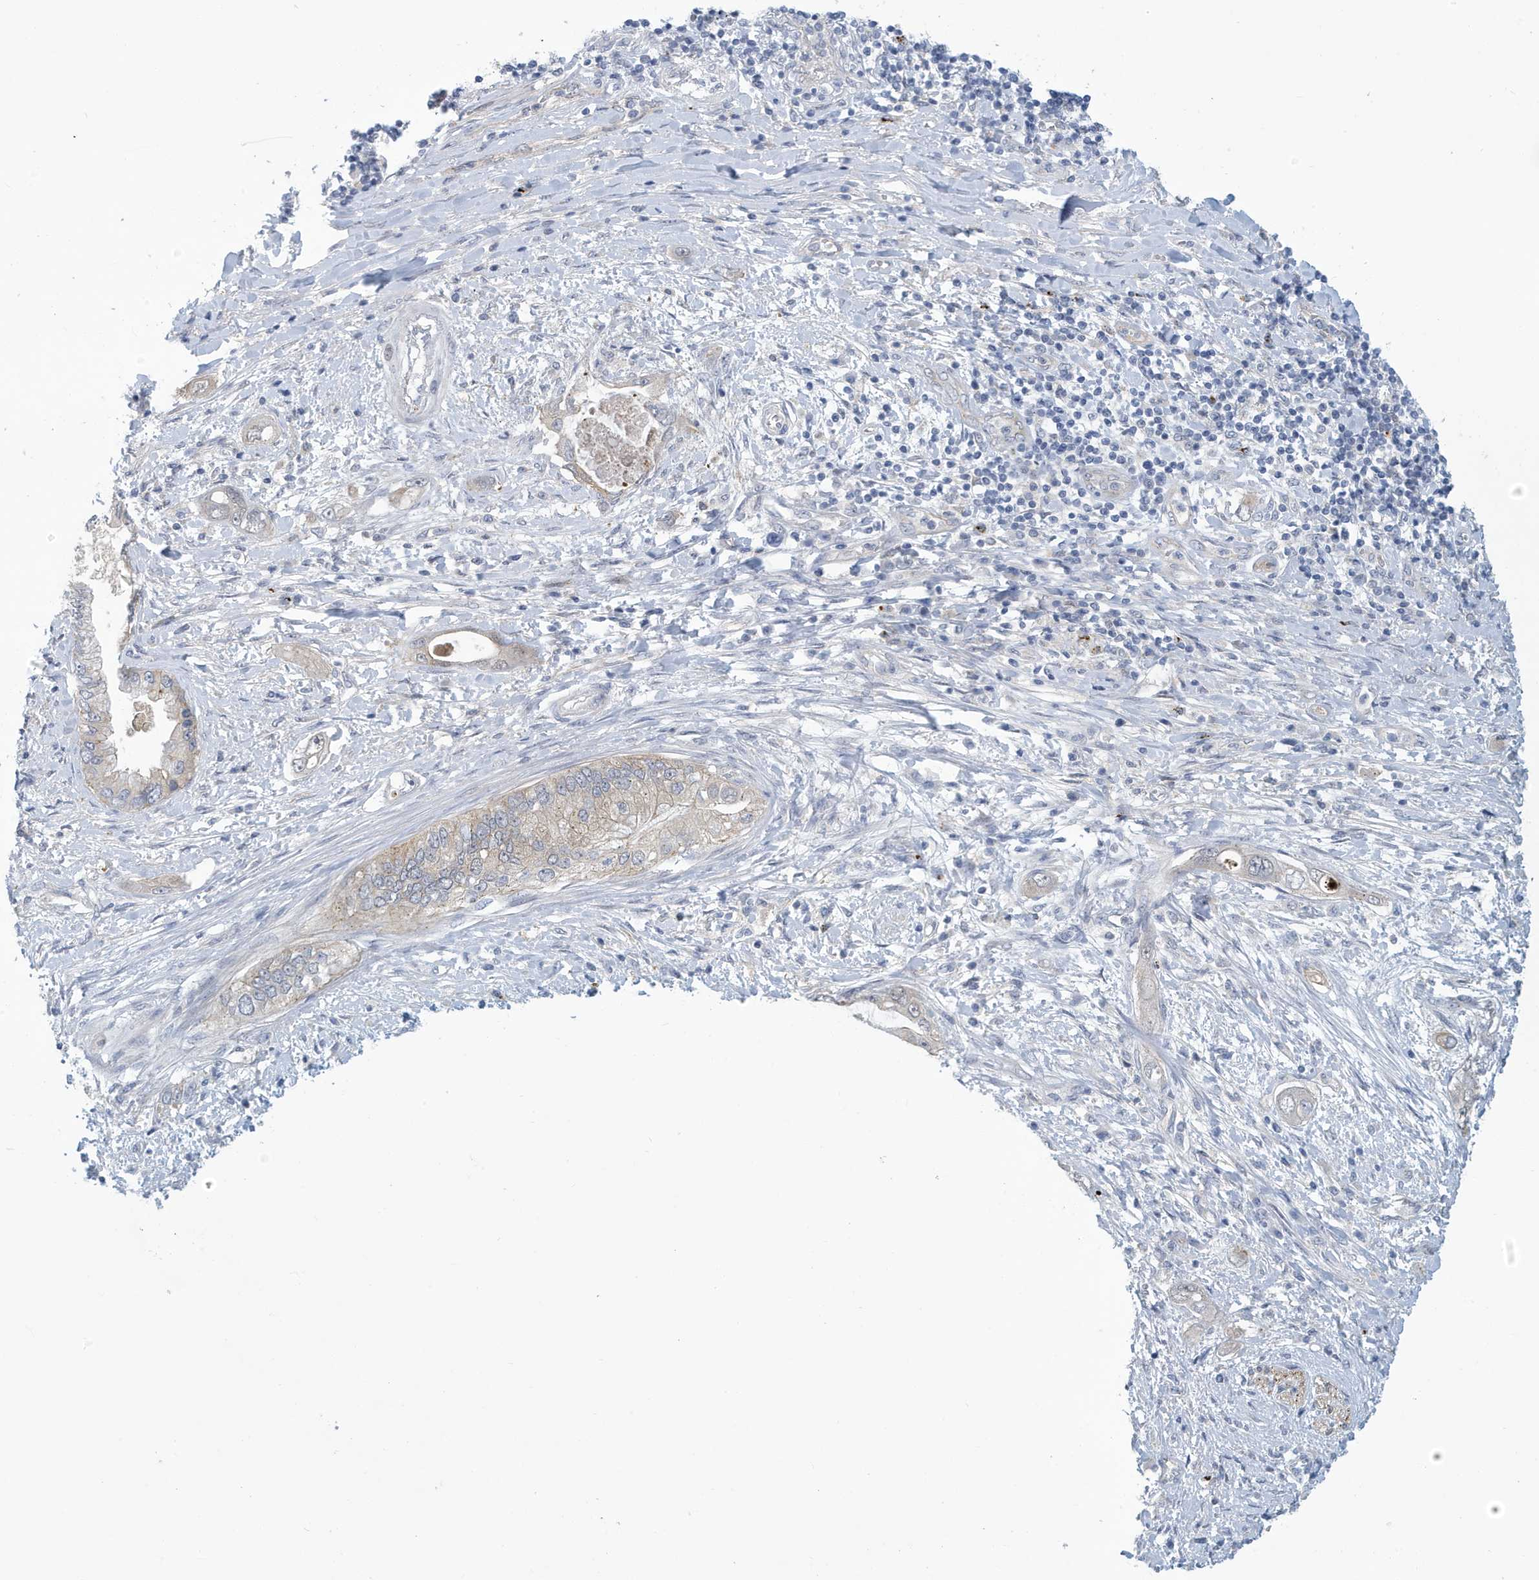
{"staining": {"intensity": "negative", "quantity": "none", "location": "none"}, "tissue": "pancreatic cancer", "cell_type": "Tumor cells", "image_type": "cancer", "snomed": [{"axis": "morphology", "description": "Inflammation, NOS"}, {"axis": "morphology", "description": "Adenocarcinoma, NOS"}, {"axis": "topography", "description": "Pancreas"}], "caption": "Immunohistochemistry photomicrograph of human pancreatic cancer stained for a protein (brown), which exhibits no expression in tumor cells. (DAB (3,3'-diaminobenzidine) immunohistochemistry, high magnification).", "gene": "VTA1", "patient": {"sex": "female", "age": 56}}